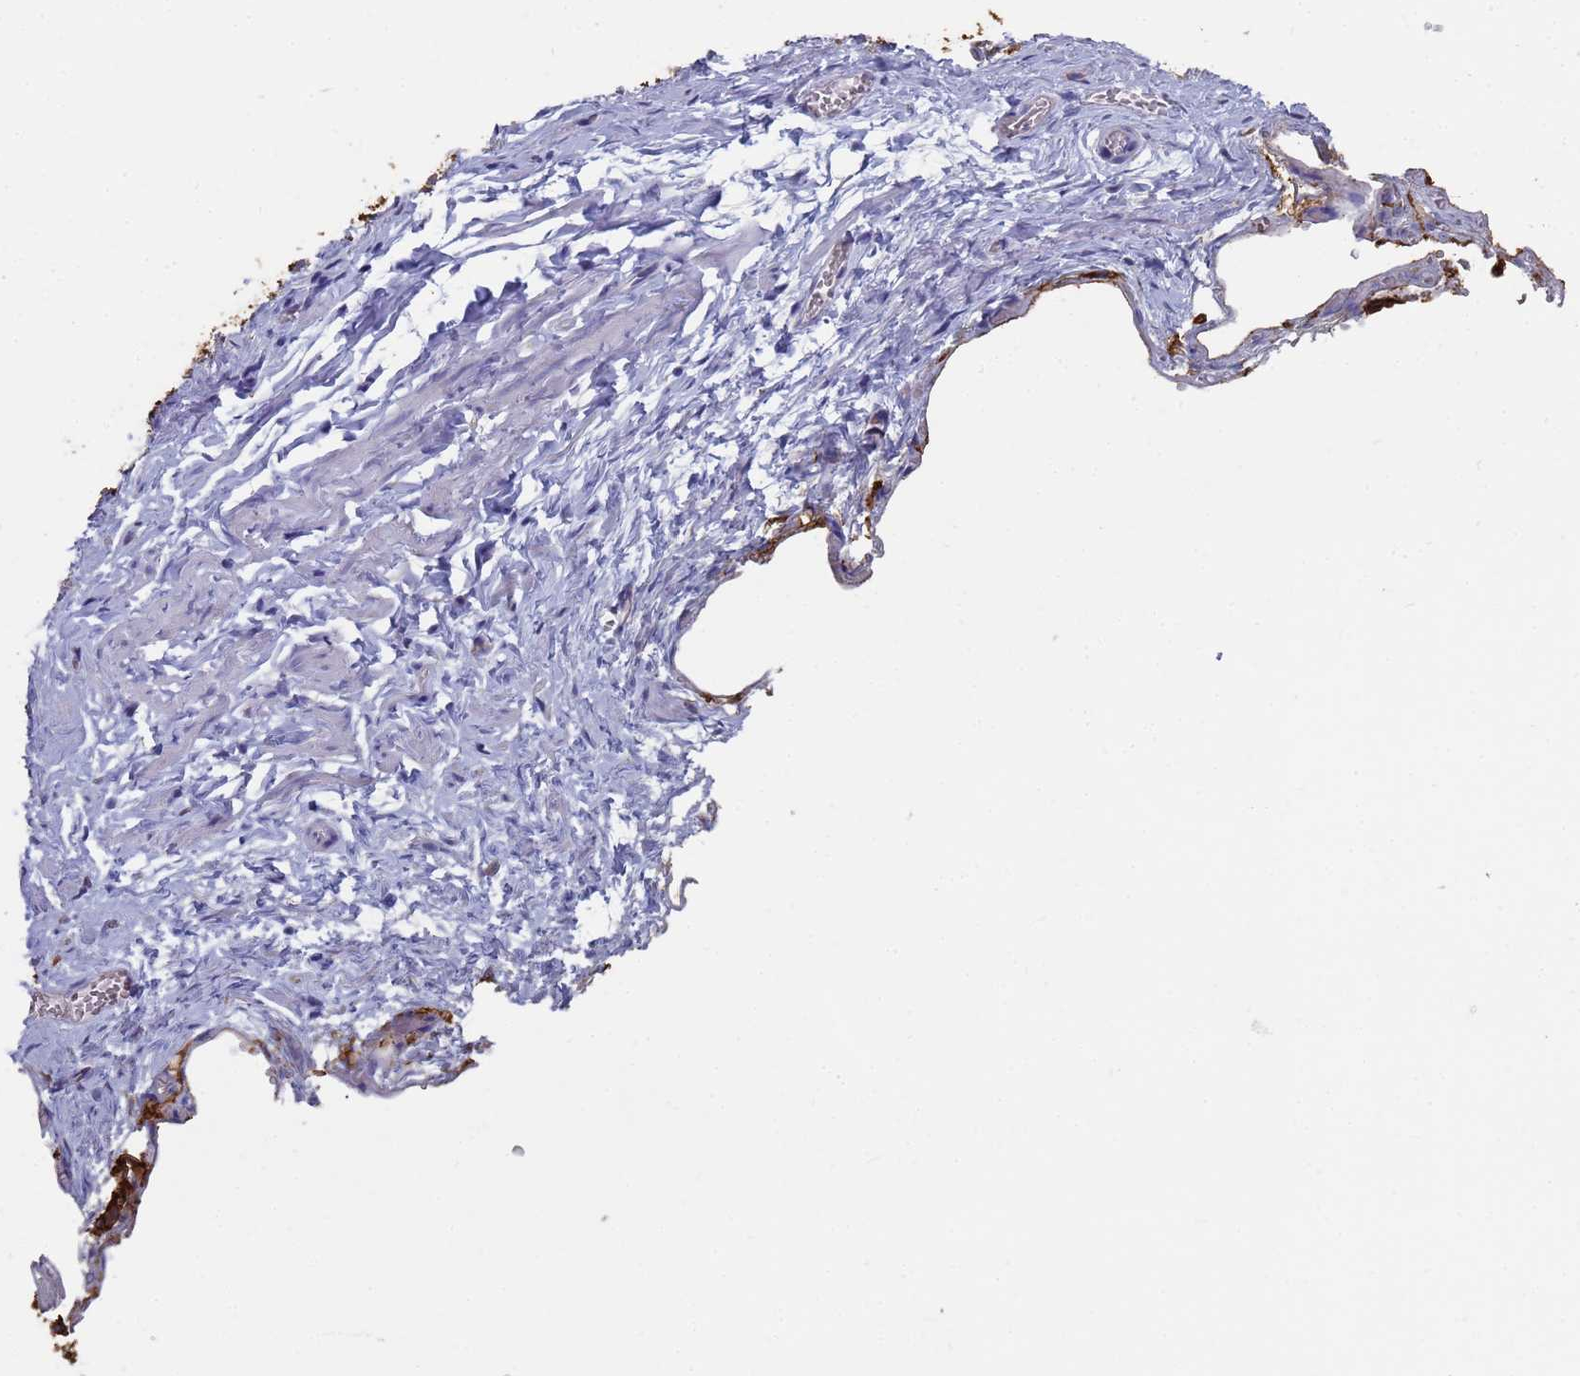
{"staining": {"intensity": "negative", "quantity": "none", "location": "none"}, "tissue": "adipose tissue", "cell_type": "Adipocytes", "image_type": "normal", "snomed": [{"axis": "morphology", "description": "Normal tissue, NOS"}, {"axis": "topography", "description": "Gallbladder"}, {"axis": "topography", "description": "Peripheral nerve tissue"}], "caption": "Immunohistochemical staining of unremarkable human adipose tissue shows no significant expression in adipocytes.", "gene": "TM4SF4", "patient": {"sex": "male", "age": 38}}